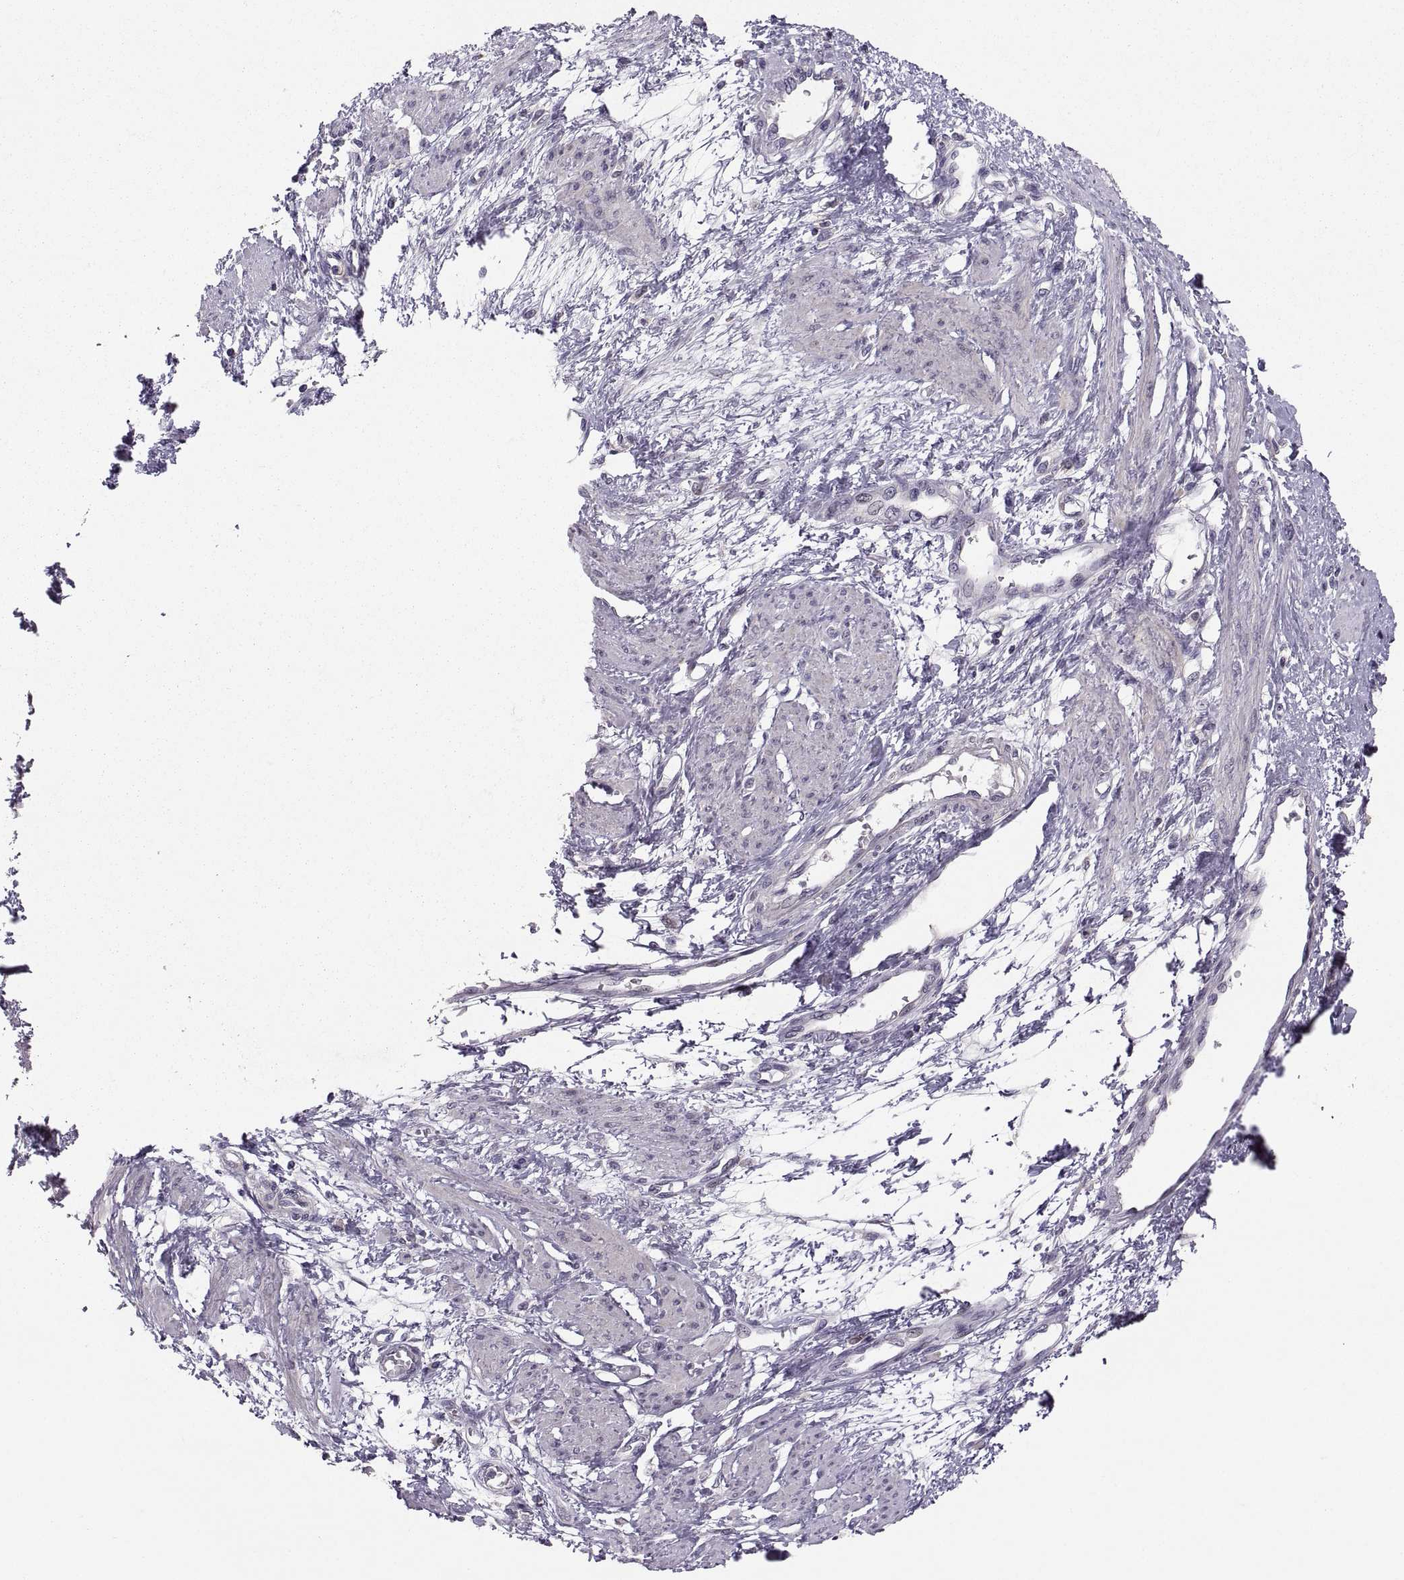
{"staining": {"intensity": "negative", "quantity": "none", "location": "none"}, "tissue": "smooth muscle", "cell_type": "Smooth muscle cells", "image_type": "normal", "snomed": [{"axis": "morphology", "description": "Normal tissue, NOS"}, {"axis": "topography", "description": "Smooth muscle"}, {"axis": "topography", "description": "Uterus"}], "caption": "The micrograph reveals no staining of smooth muscle cells in normal smooth muscle. (IHC, brightfield microscopy, high magnification).", "gene": "HMGCR", "patient": {"sex": "female", "age": 39}}